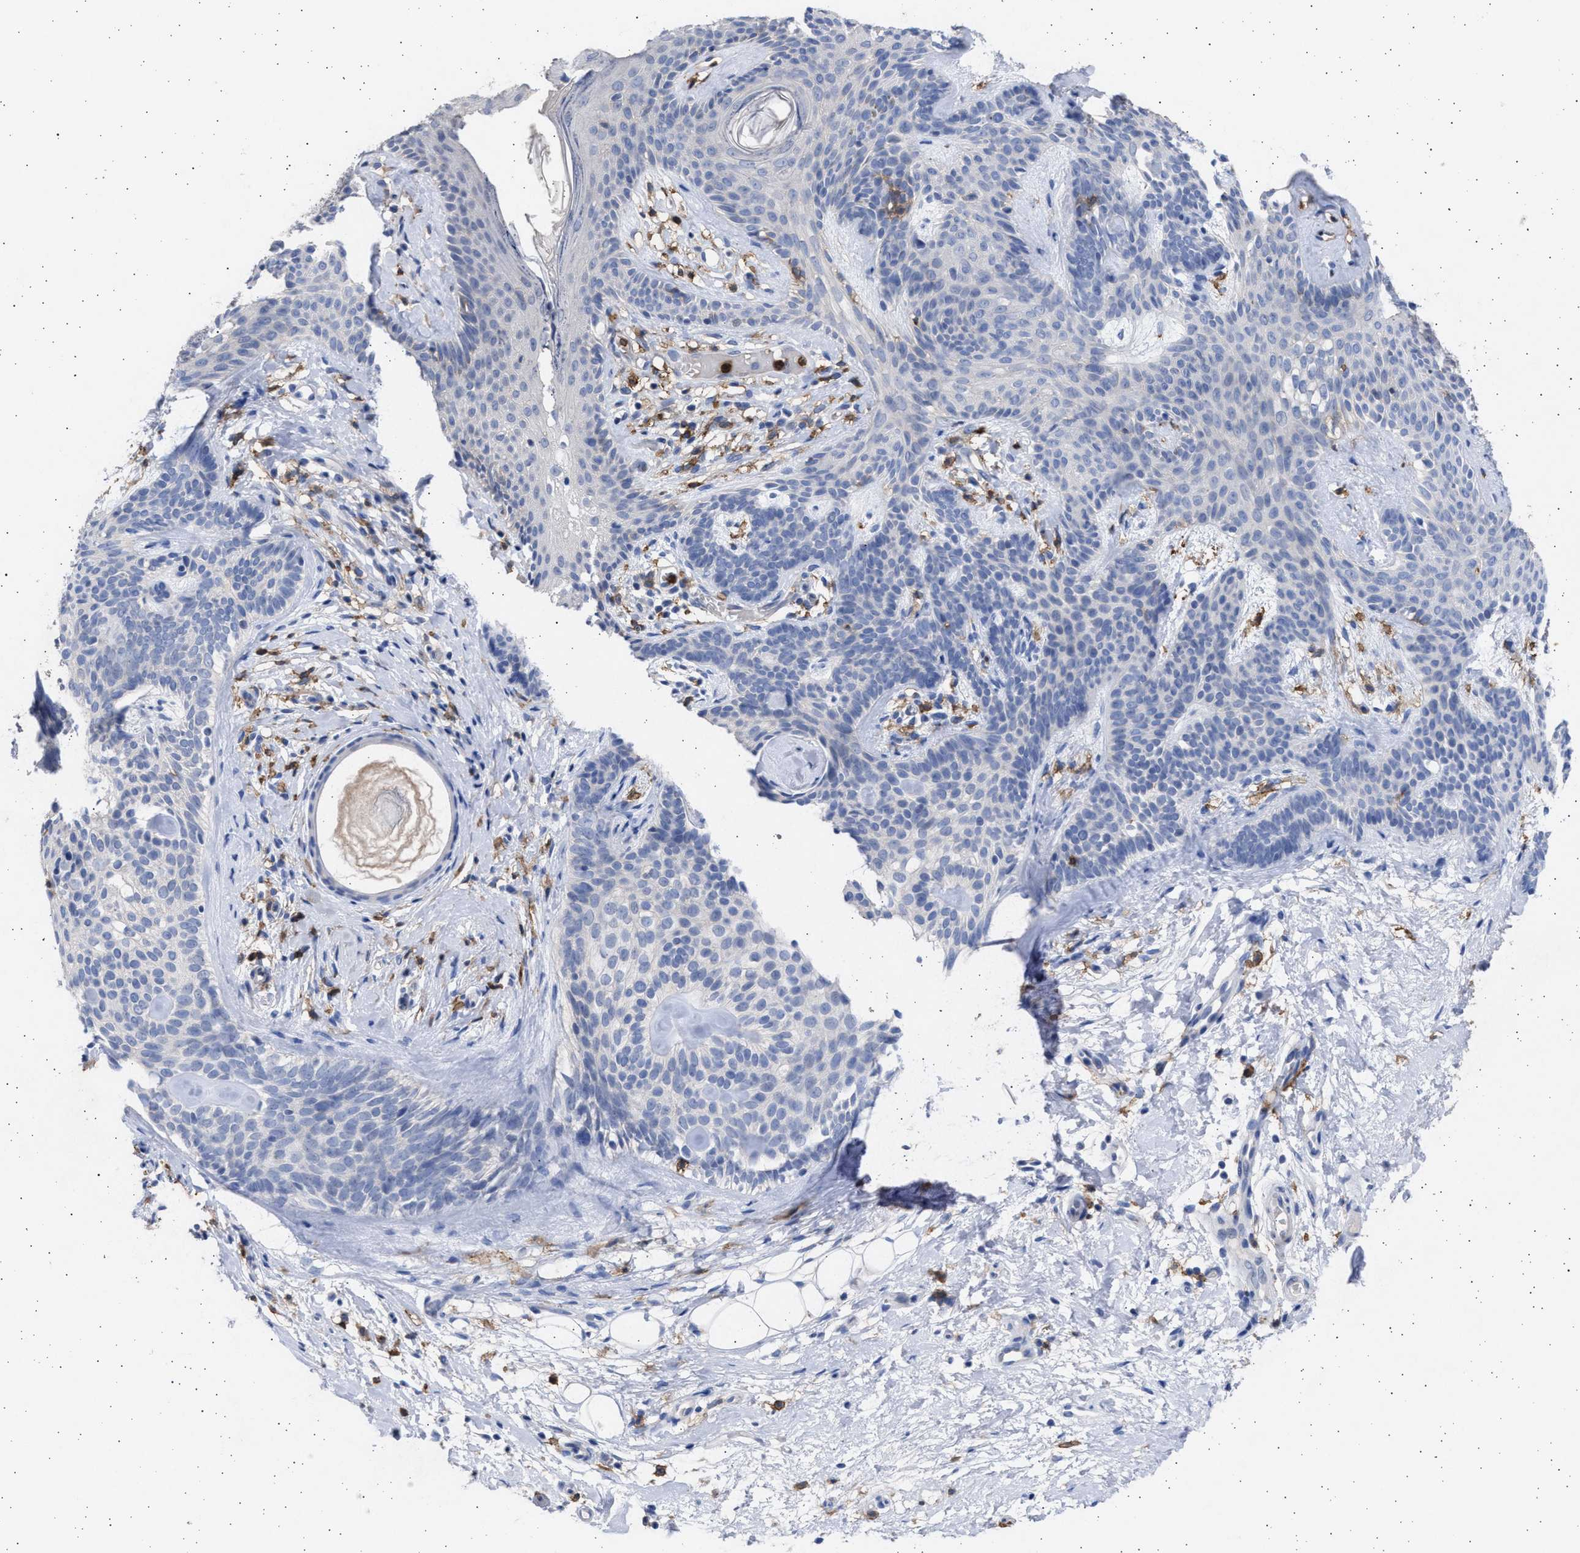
{"staining": {"intensity": "negative", "quantity": "none", "location": "none"}, "tissue": "skin cancer", "cell_type": "Tumor cells", "image_type": "cancer", "snomed": [{"axis": "morphology", "description": "Developmental malformation"}, {"axis": "morphology", "description": "Basal cell carcinoma"}, {"axis": "topography", "description": "Skin"}], "caption": "A high-resolution micrograph shows IHC staining of skin basal cell carcinoma, which reveals no significant staining in tumor cells. (DAB (3,3'-diaminobenzidine) immunohistochemistry (IHC), high magnification).", "gene": "FCER1A", "patient": {"sex": "female", "age": 62}}